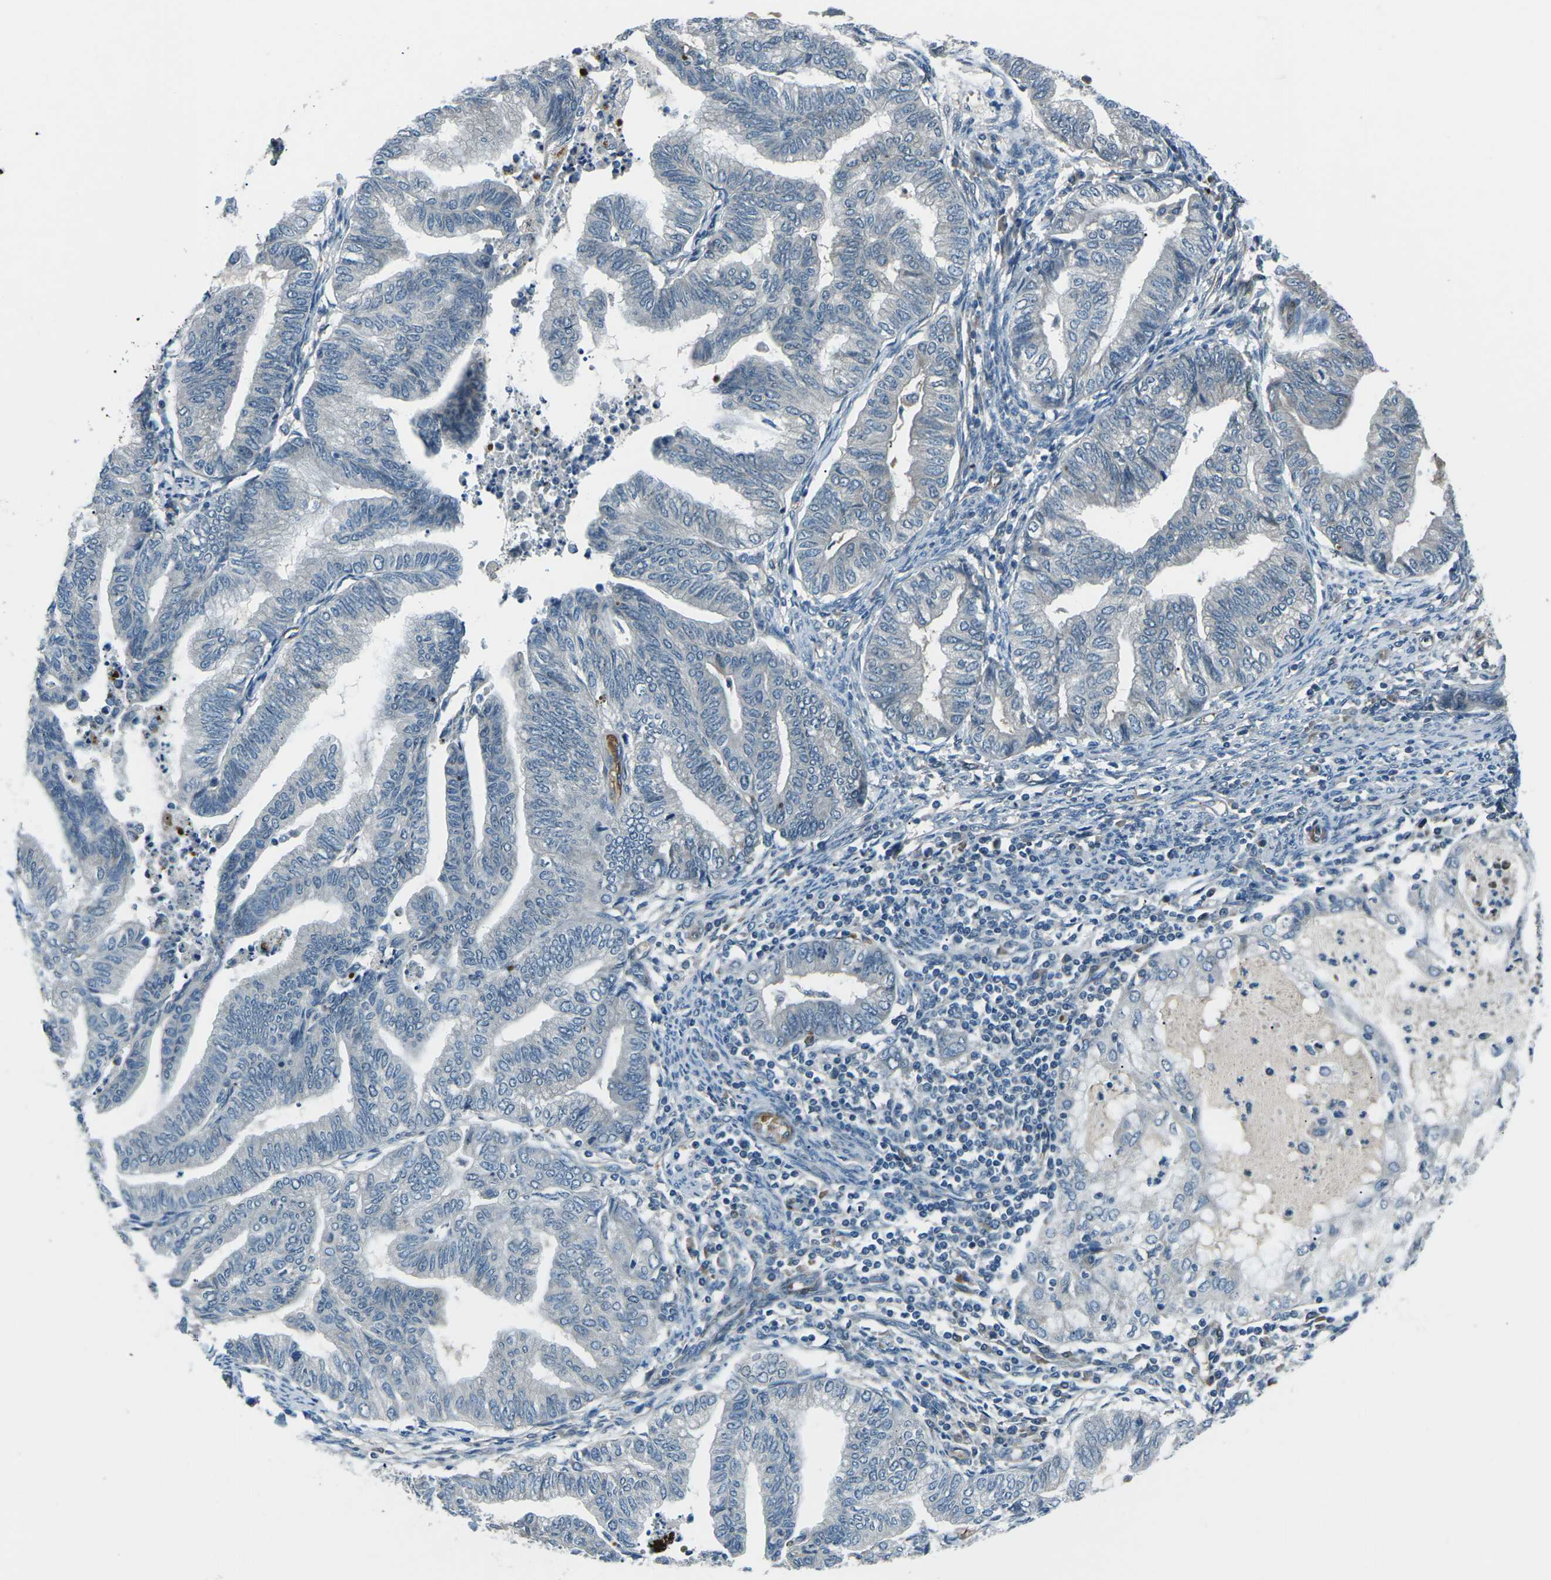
{"staining": {"intensity": "negative", "quantity": "none", "location": "none"}, "tissue": "endometrial cancer", "cell_type": "Tumor cells", "image_type": "cancer", "snomed": [{"axis": "morphology", "description": "Adenocarcinoma, NOS"}, {"axis": "topography", "description": "Endometrium"}], "caption": "Immunohistochemistry (IHC) of endometrial cancer (adenocarcinoma) exhibits no expression in tumor cells.", "gene": "AFAP1", "patient": {"sex": "female", "age": 79}}